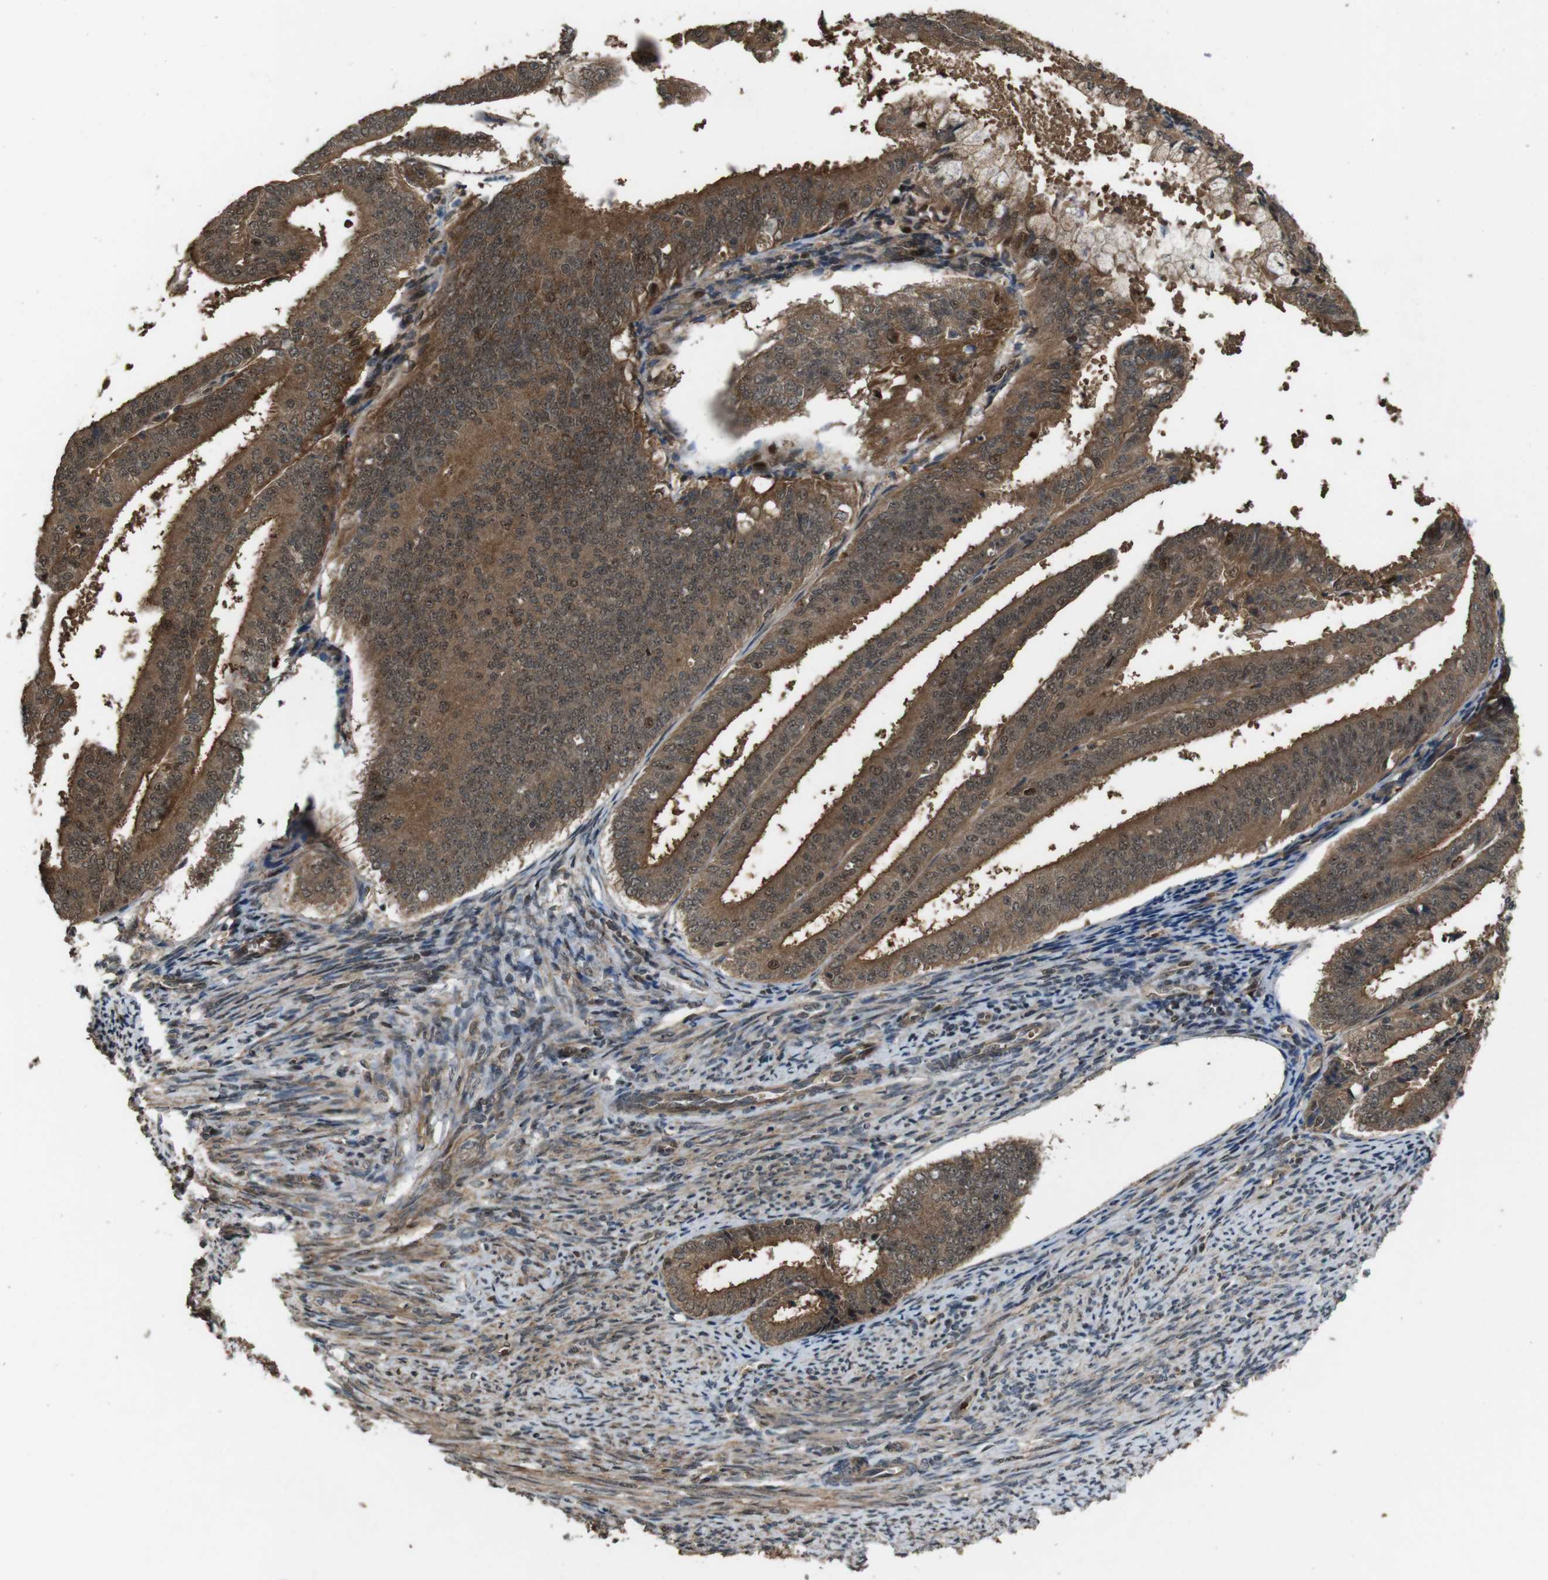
{"staining": {"intensity": "strong", "quantity": ">75%", "location": "cytoplasmic/membranous,nuclear"}, "tissue": "endometrial cancer", "cell_type": "Tumor cells", "image_type": "cancer", "snomed": [{"axis": "morphology", "description": "Adenocarcinoma, NOS"}, {"axis": "topography", "description": "Endometrium"}], "caption": "Endometrial cancer (adenocarcinoma) stained with DAB immunohistochemistry (IHC) shows high levels of strong cytoplasmic/membranous and nuclear staining in about >75% of tumor cells.", "gene": "CDC34", "patient": {"sex": "female", "age": 63}}